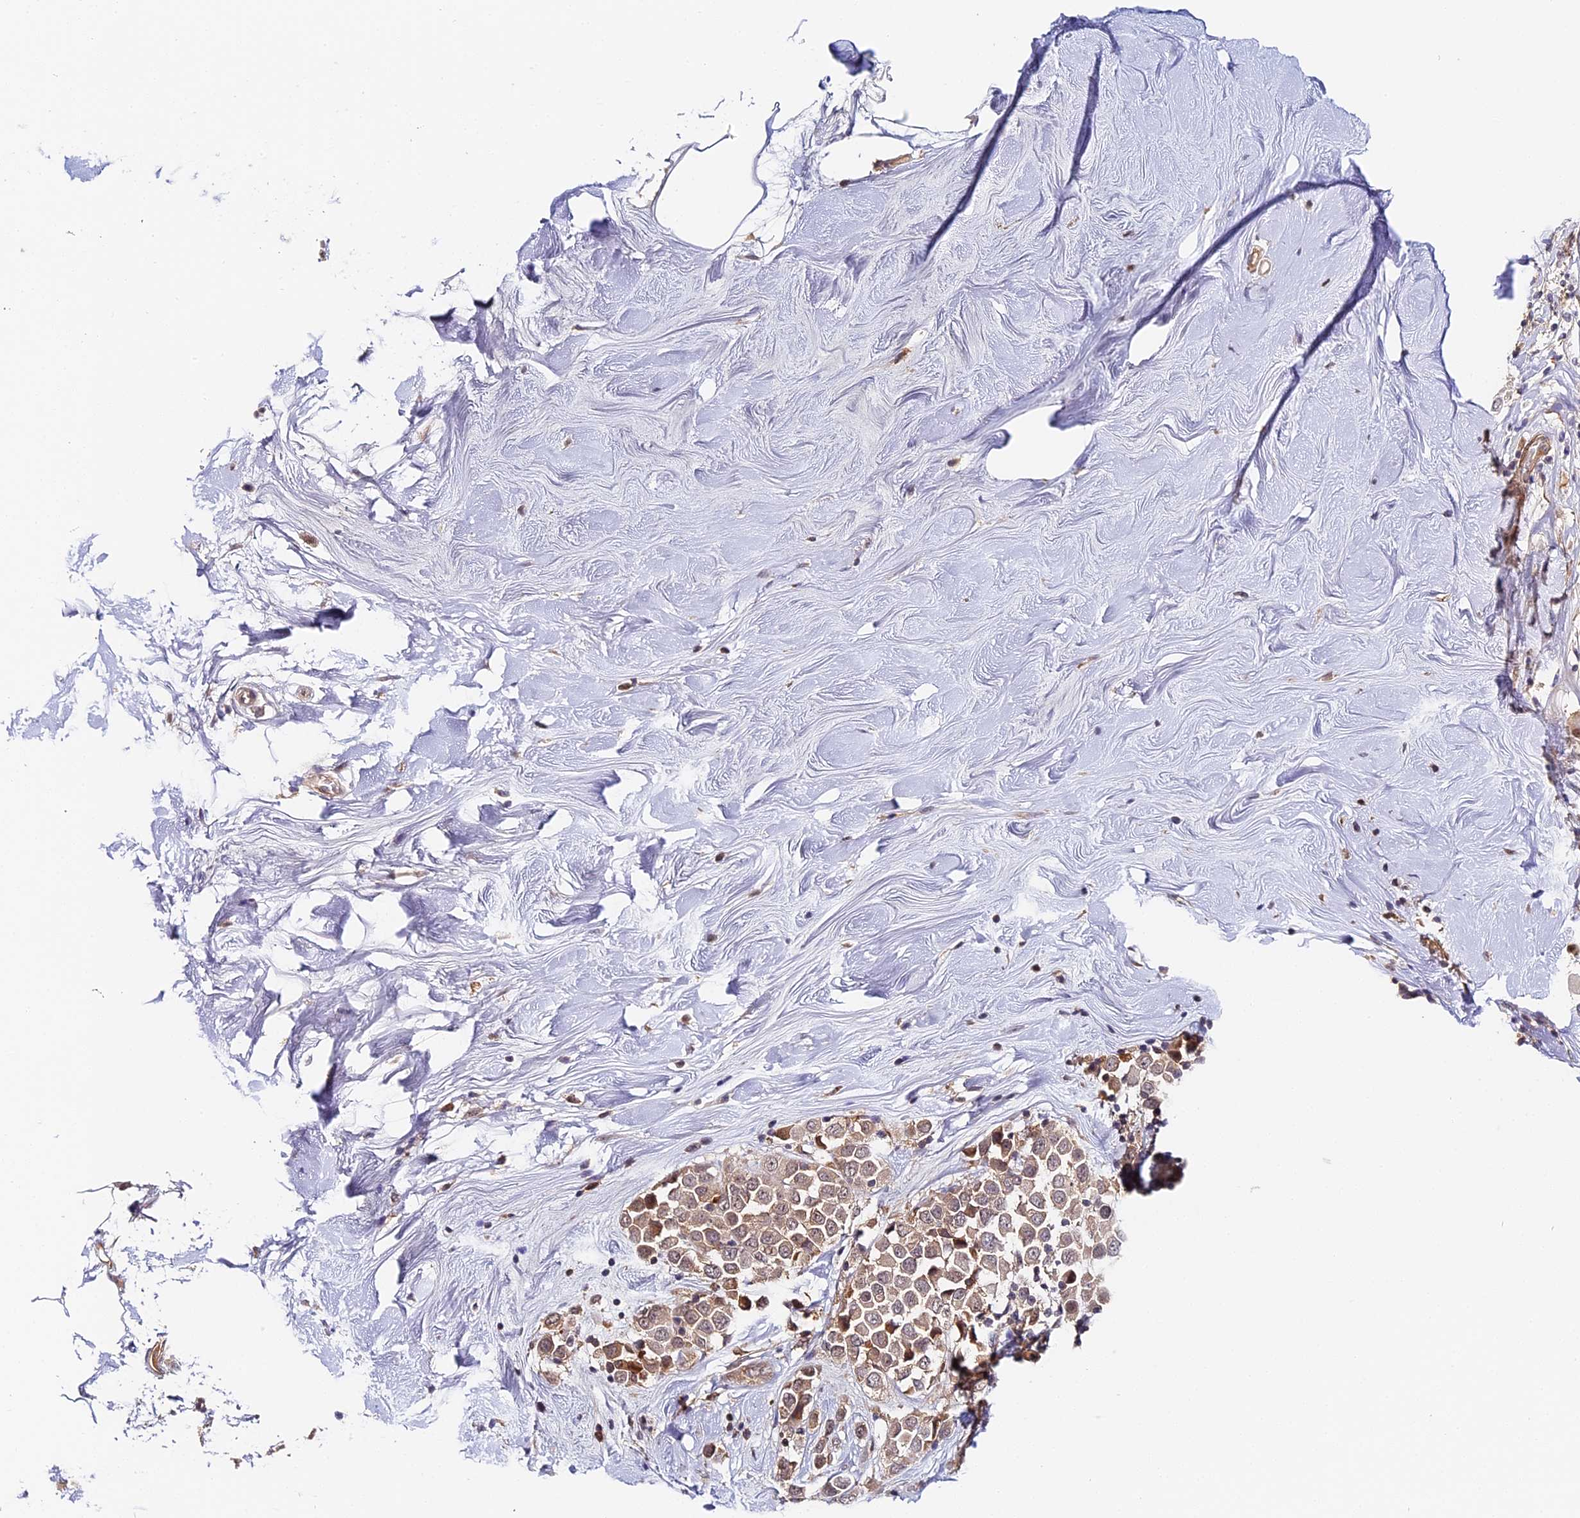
{"staining": {"intensity": "weak", "quantity": "25%-75%", "location": "cytoplasmic/membranous,nuclear"}, "tissue": "breast cancer", "cell_type": "Tumor cells", "image_type": "cancer", "snomed": [{"axis": "morphology", "description": "Duct carcinoma"}, {"axis": "topography", "description": "Breast"}], "caption": "Weak cytoplasmic/membranous and nuclear positivity for a protein is present in about 25%-75% of tumor cells of infiltrating ductal carcinoma (breast) using immunohistochemistry (IHC).", "gene": "IMPACT", "patient": {"sex": "female", "age": 61}}